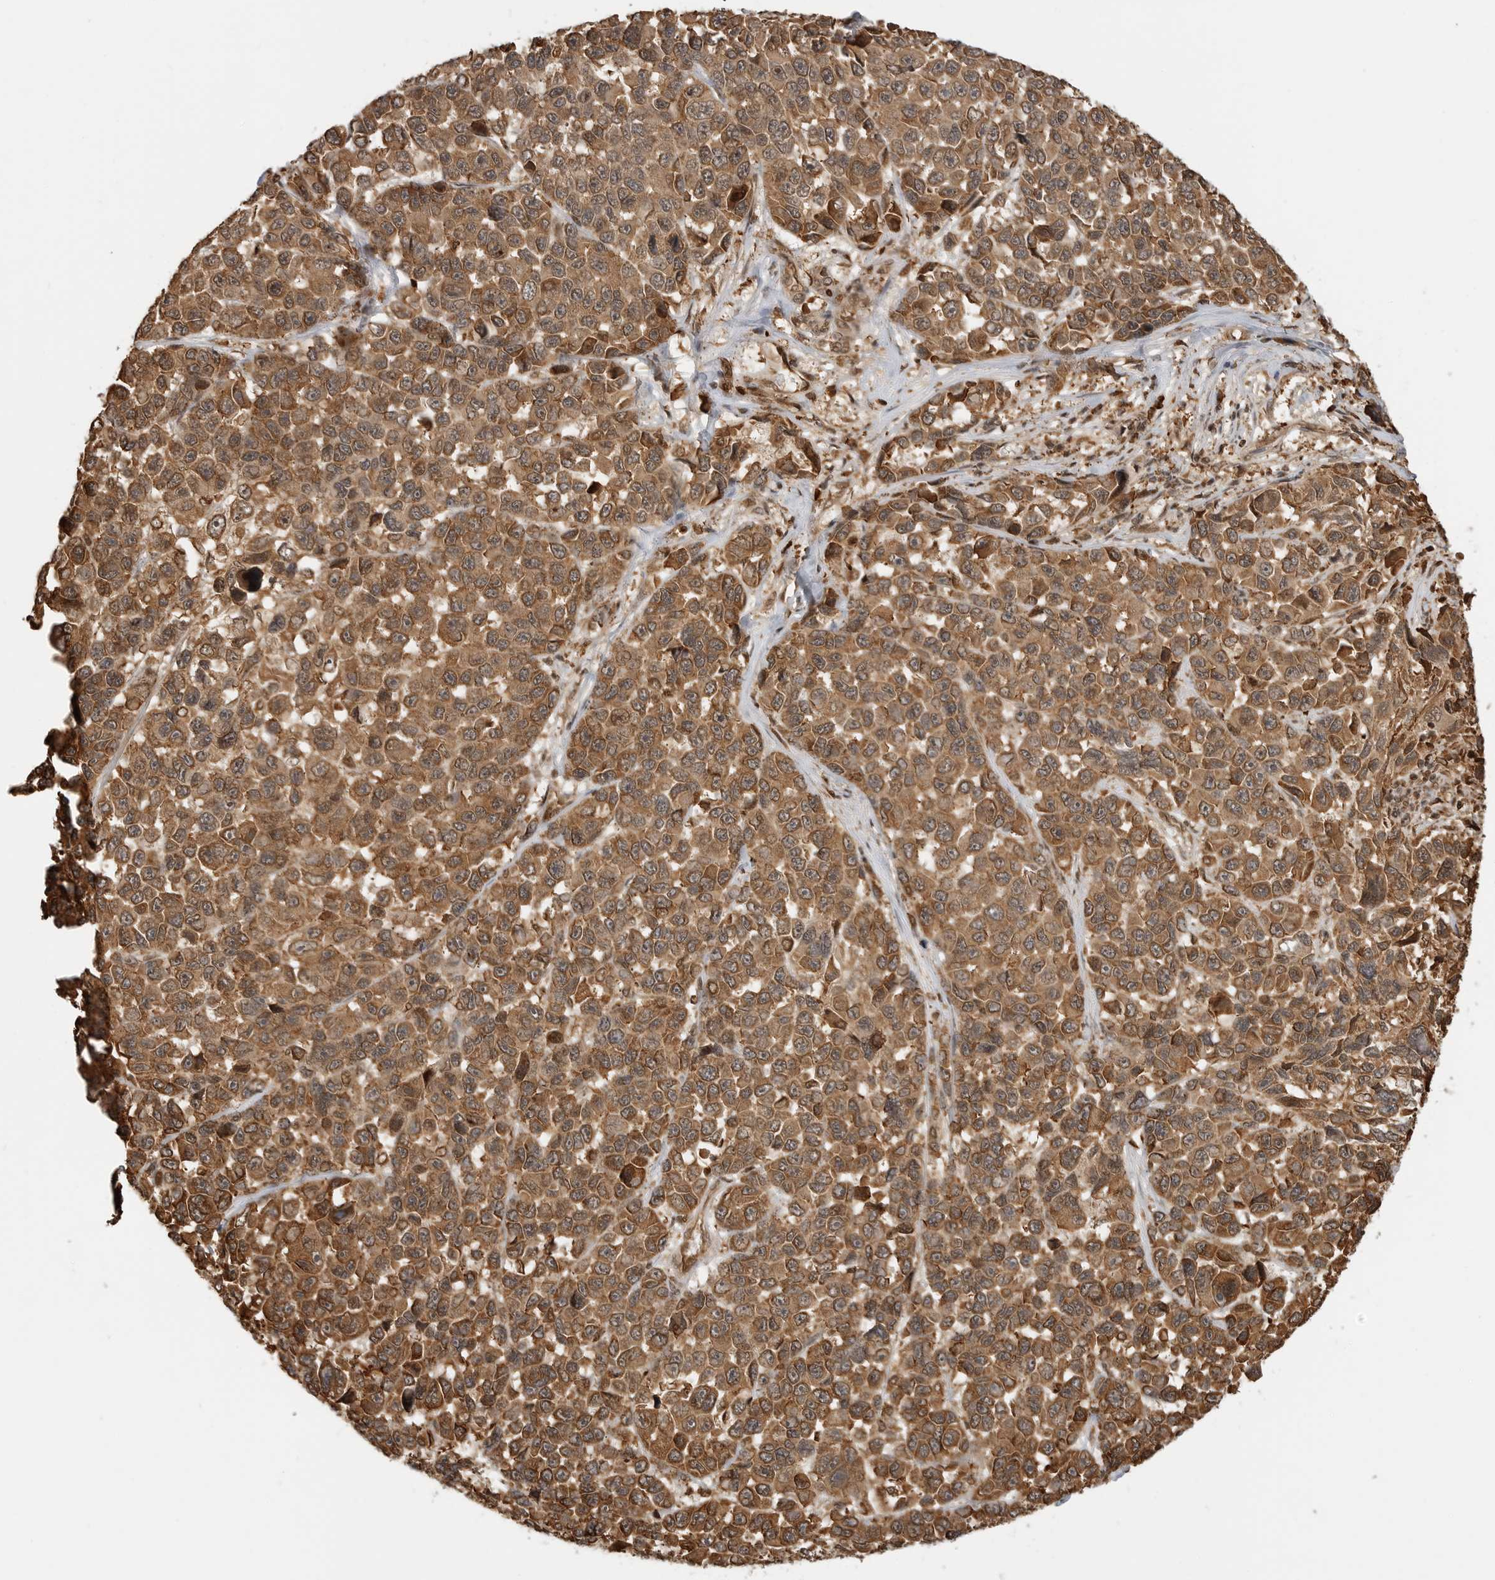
{"staining": {"intensity": "strong", "quantity": ">75%", "location": "cytoplasmic/membranous,nuclear"}, "tissue": "melanoma", "cell_type": "Tumor cells", "image_type": "cancer", "snomed": [{"axis": "morphology", "description": "Malignant melanoma, NOS"}, {"axis": "topography", "description": "Skin"}], "caption": "A brown stain highlights strong cytoplasmic/membranous and nuclear positivity of a protein in melanoma tumor cells.", "gene": "BMP2K", "patient": {"sex": "male", "age": 53}}